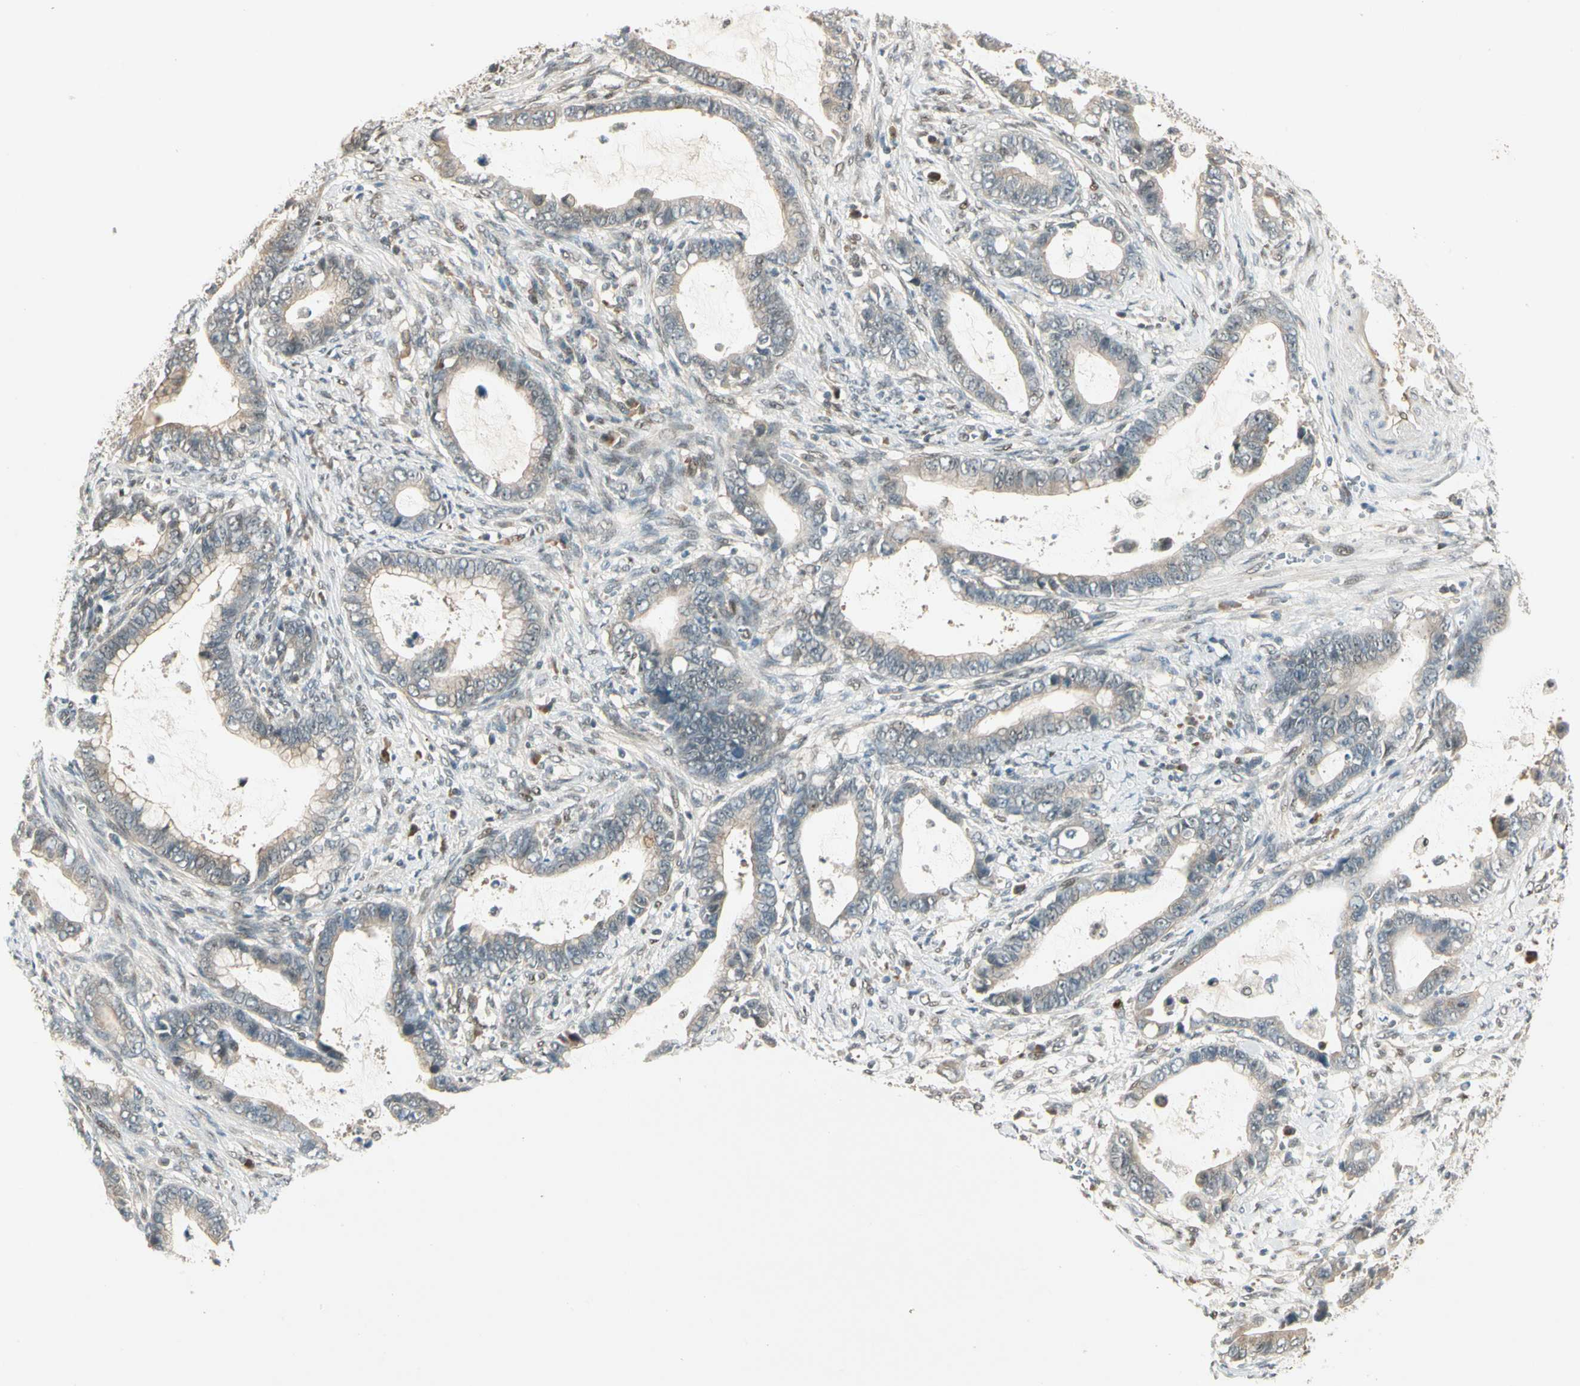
{"staining": {"intensity": "weak", "quantity": ">75%", "location": "cytoplasmic/membranous"}, "tissue": "cervical cancer", "cell_type": "Tumor cells", "image_type": "cancer", "snomed": [{"axis": "morphology", "description": "Adenocarcinoma, NOS"}, {"axis": "topography", "description": "Cervix"}], "caption": "Cervical cancer tissue exhibits weak cytoplasmic/membranous positivity in approximately >75% of tumor cells, visualized by immunohistochemistry.", "gene": "GTF3A", "patient": {"sex": "female", "age": 44}}